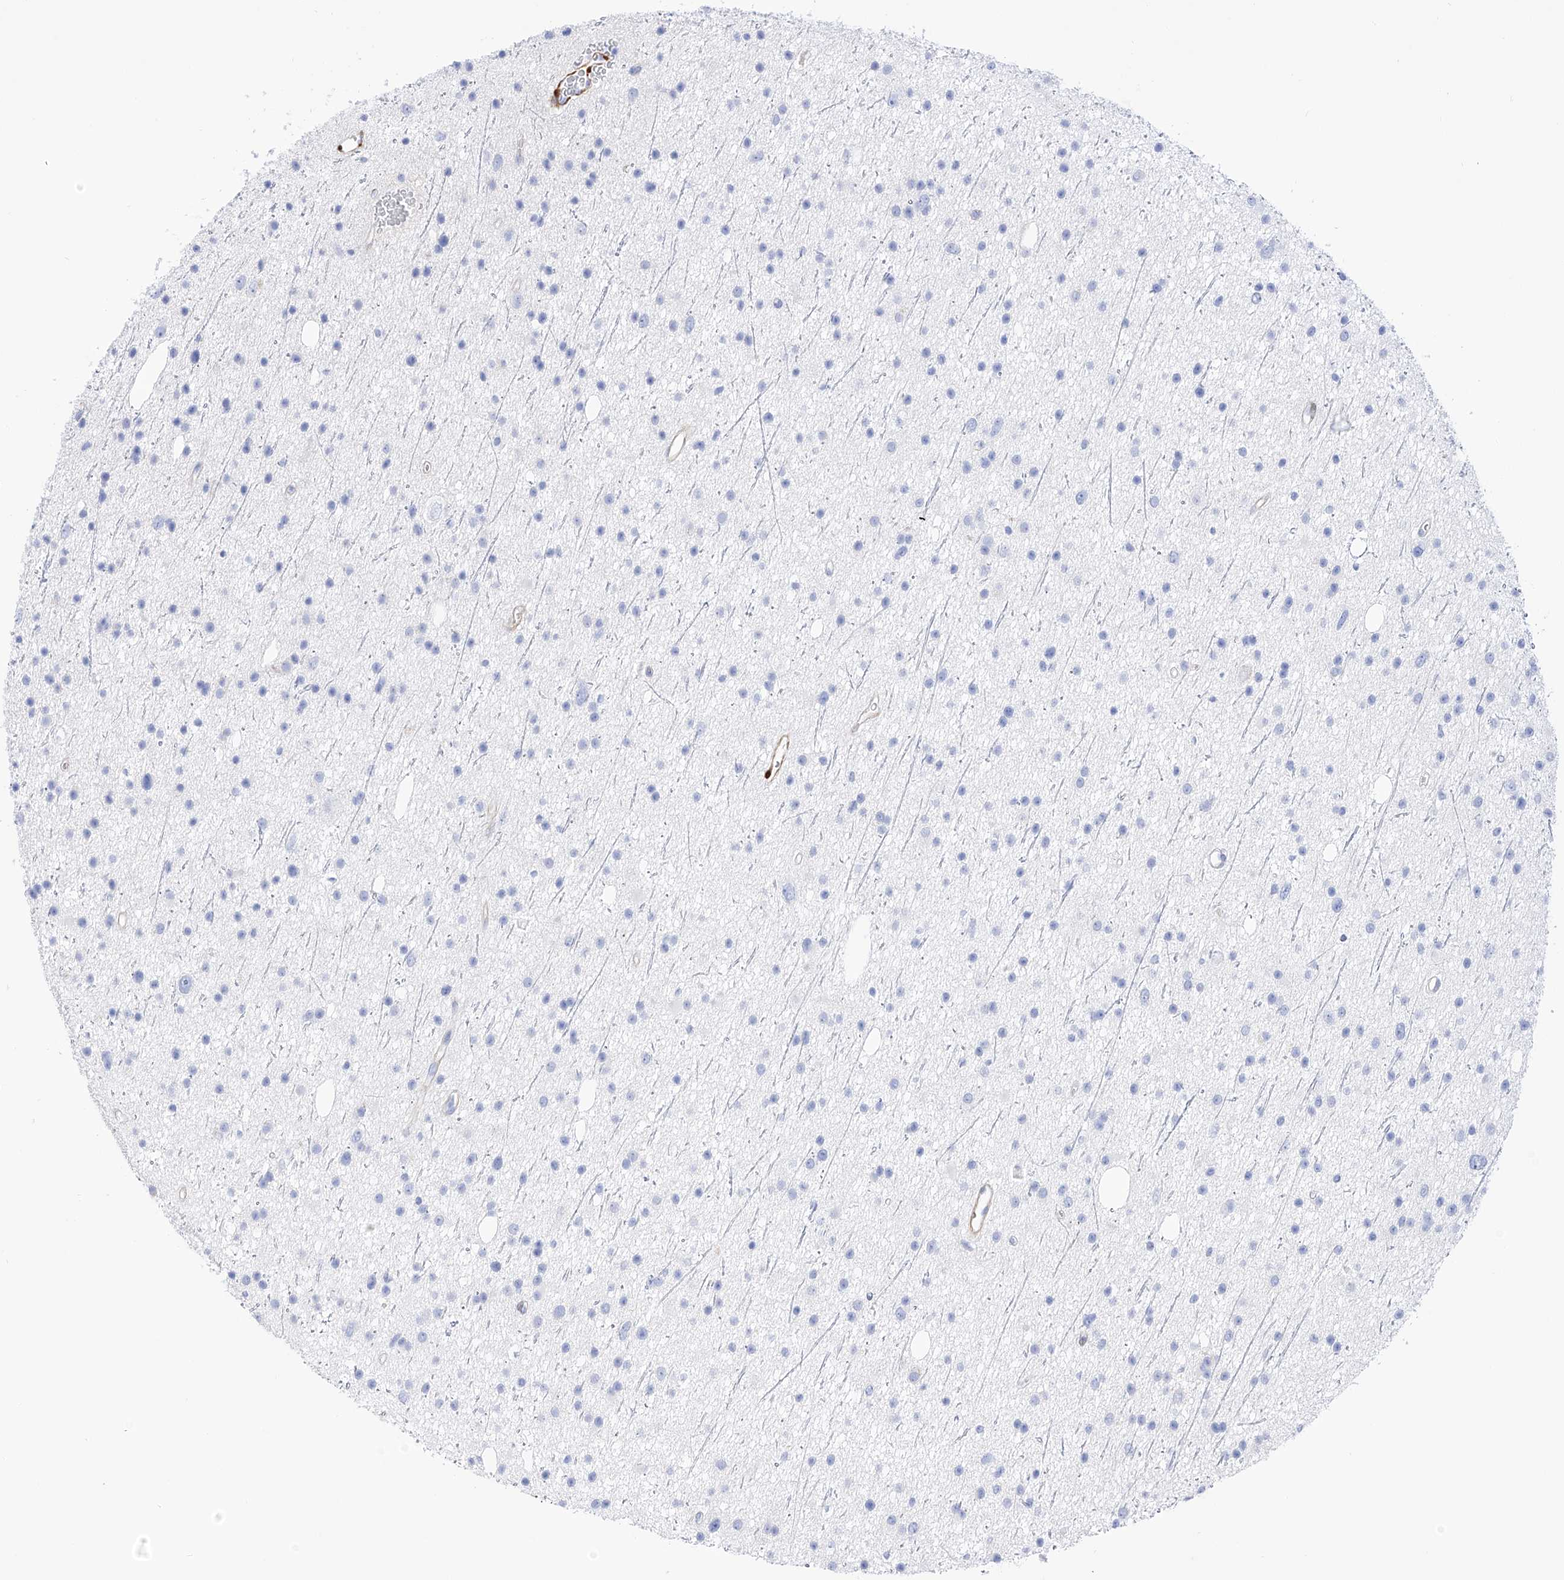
{"staining": {"intensity": "negative", "quantity": "none", "location": "none"}, "tissue": "glioma", "cell_type": "Tumor cells", "image_type": "cancer", "snomed": [{"axis": "morphology", "description": "Glioma, malignant, Low grade"}, {"axis": "topography", "description": "Cerebral cortex"}], "caption": "This is an immunohistochemistry (IHC) image of low-grade glioma (malignant). There is no positivity in tumor cells.", "gene": "TRPC7", "patient": {"sex": "female", "age": 39}}